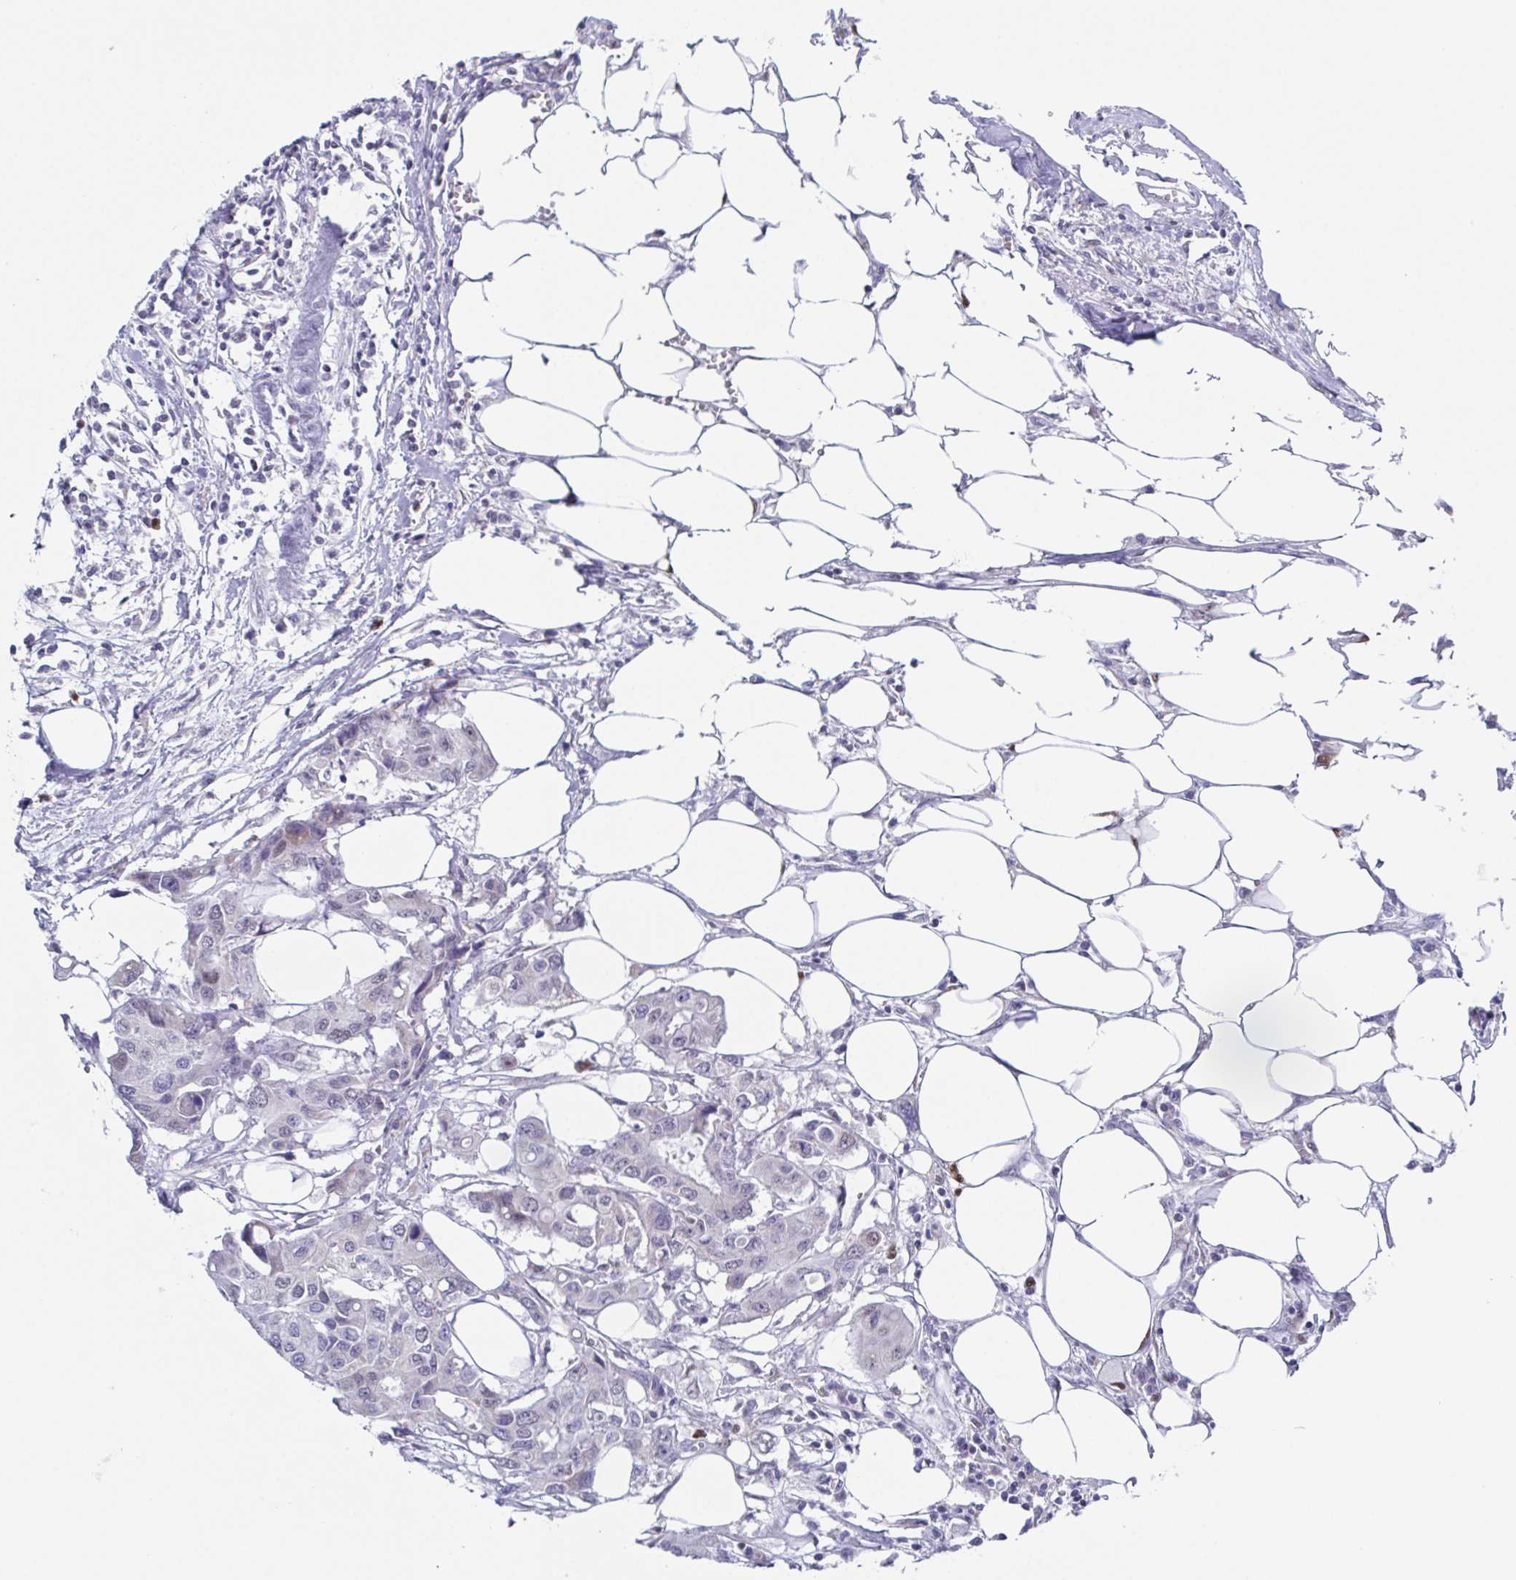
{"staining": {"intensity": "negative", "quantity": "none", "location": "none"}, "tissue": "colorectal cancer", "cell_type": "Tumor cells", "image_type": "cancer", "snomed": [{"axis": "morphology", "description": "Adenocarcinoma, NOS"}, {"axis": "topography", "description": "Colon"}], "caption": "Immunohistochemical staining of human colorectal cancer (adenocarcinoma) displays no significant expression in tumor cells.", "gene": "PBOV1", "patient": {"sex": "male", "age": 77}}